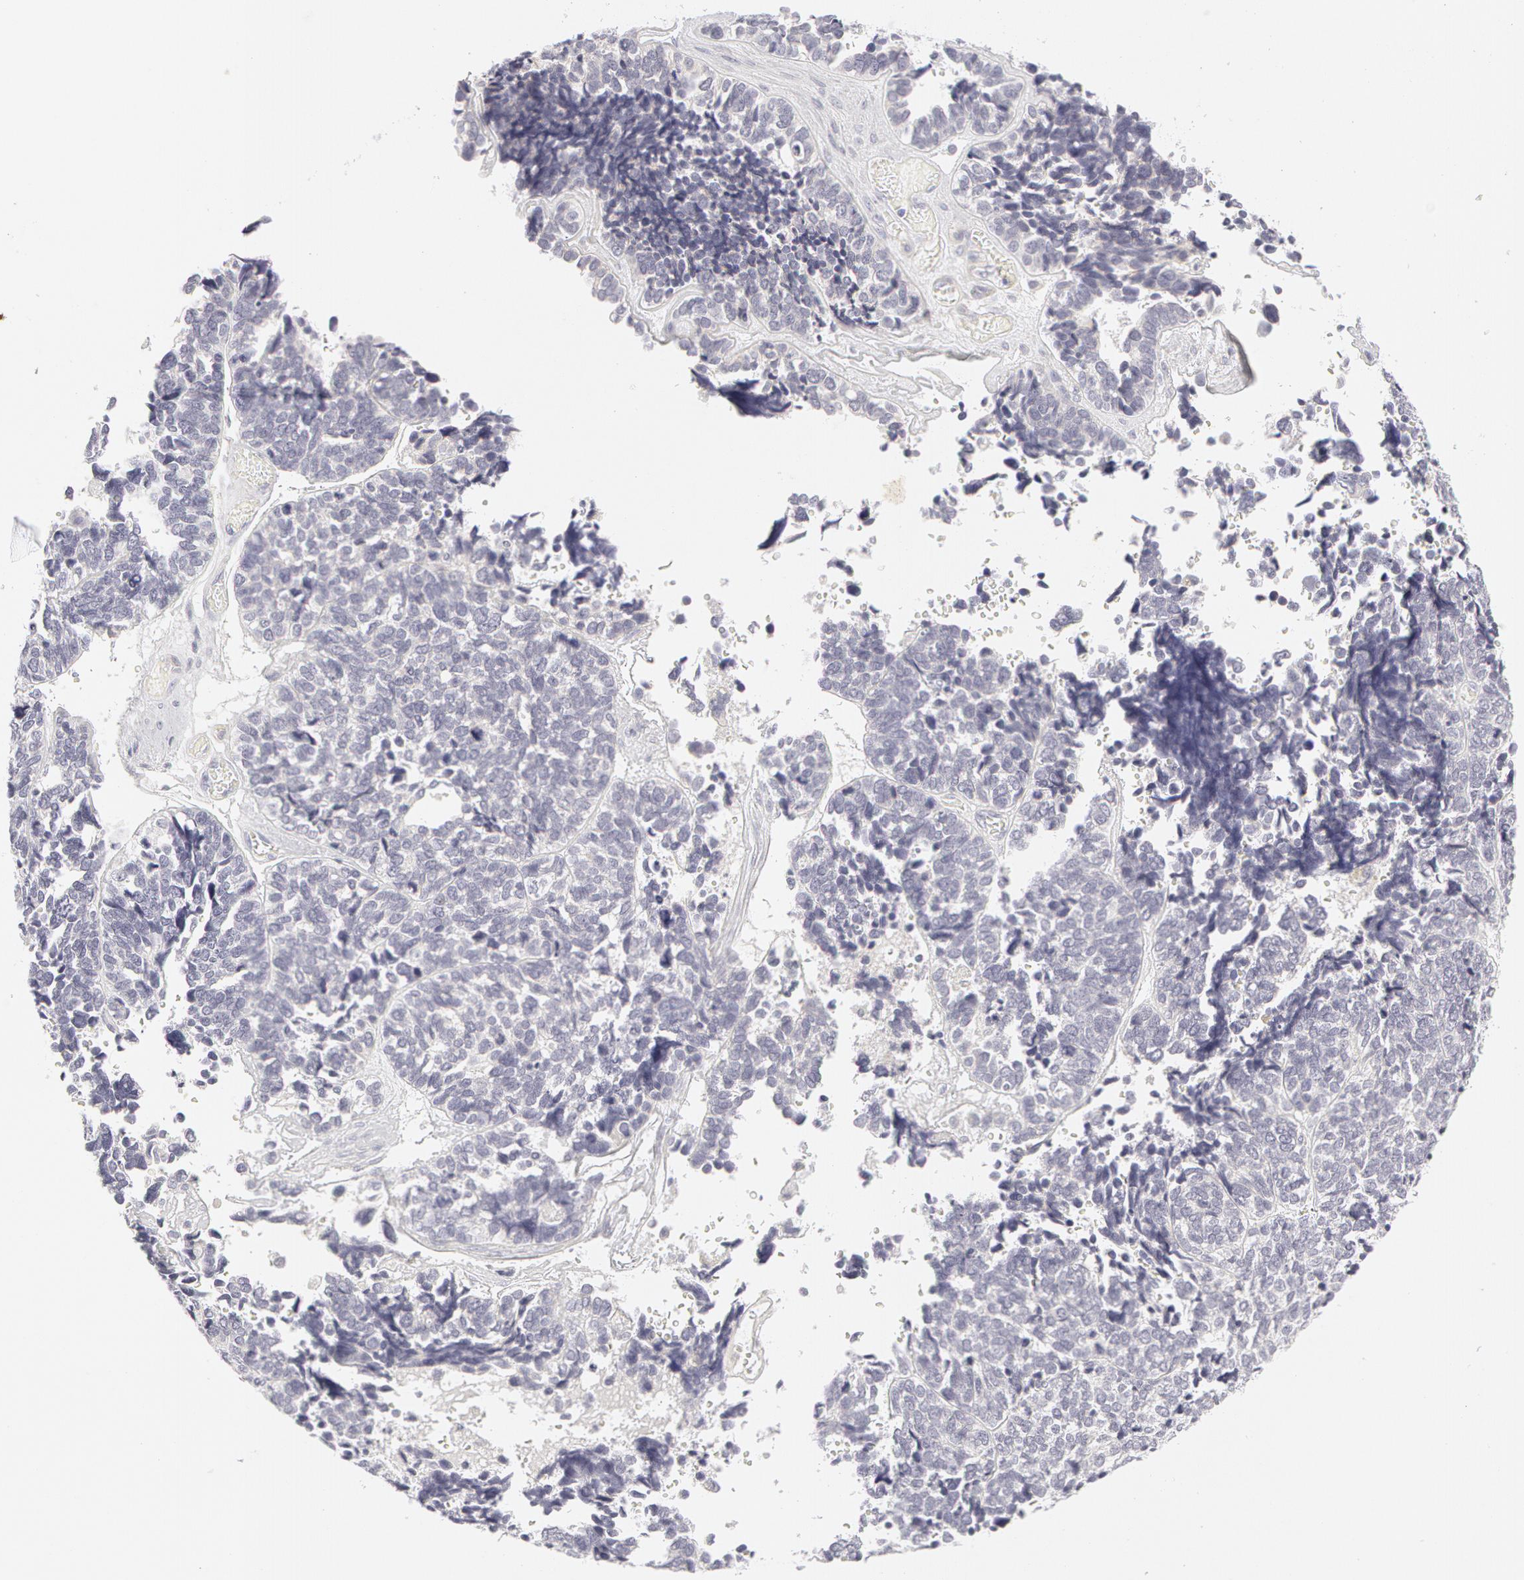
{"staining": {"intensity": "negative", "quantity": "none", "location": "none"}, "tissue": "ovarian cancer", "cell_type": "Tumor cells", "image_type": "cancer", "snomed": [{"axis": "morphology", "description": "Cystadenocarcinoma, serous, NOS"}, {"axis": "topography", "description": "Ovary"}], "caption": "Tumor cells are negative for brown protein staining in ovarian cancer.", "gene": "ABCB1", "patient": {"sex": "female", "age": 77}}